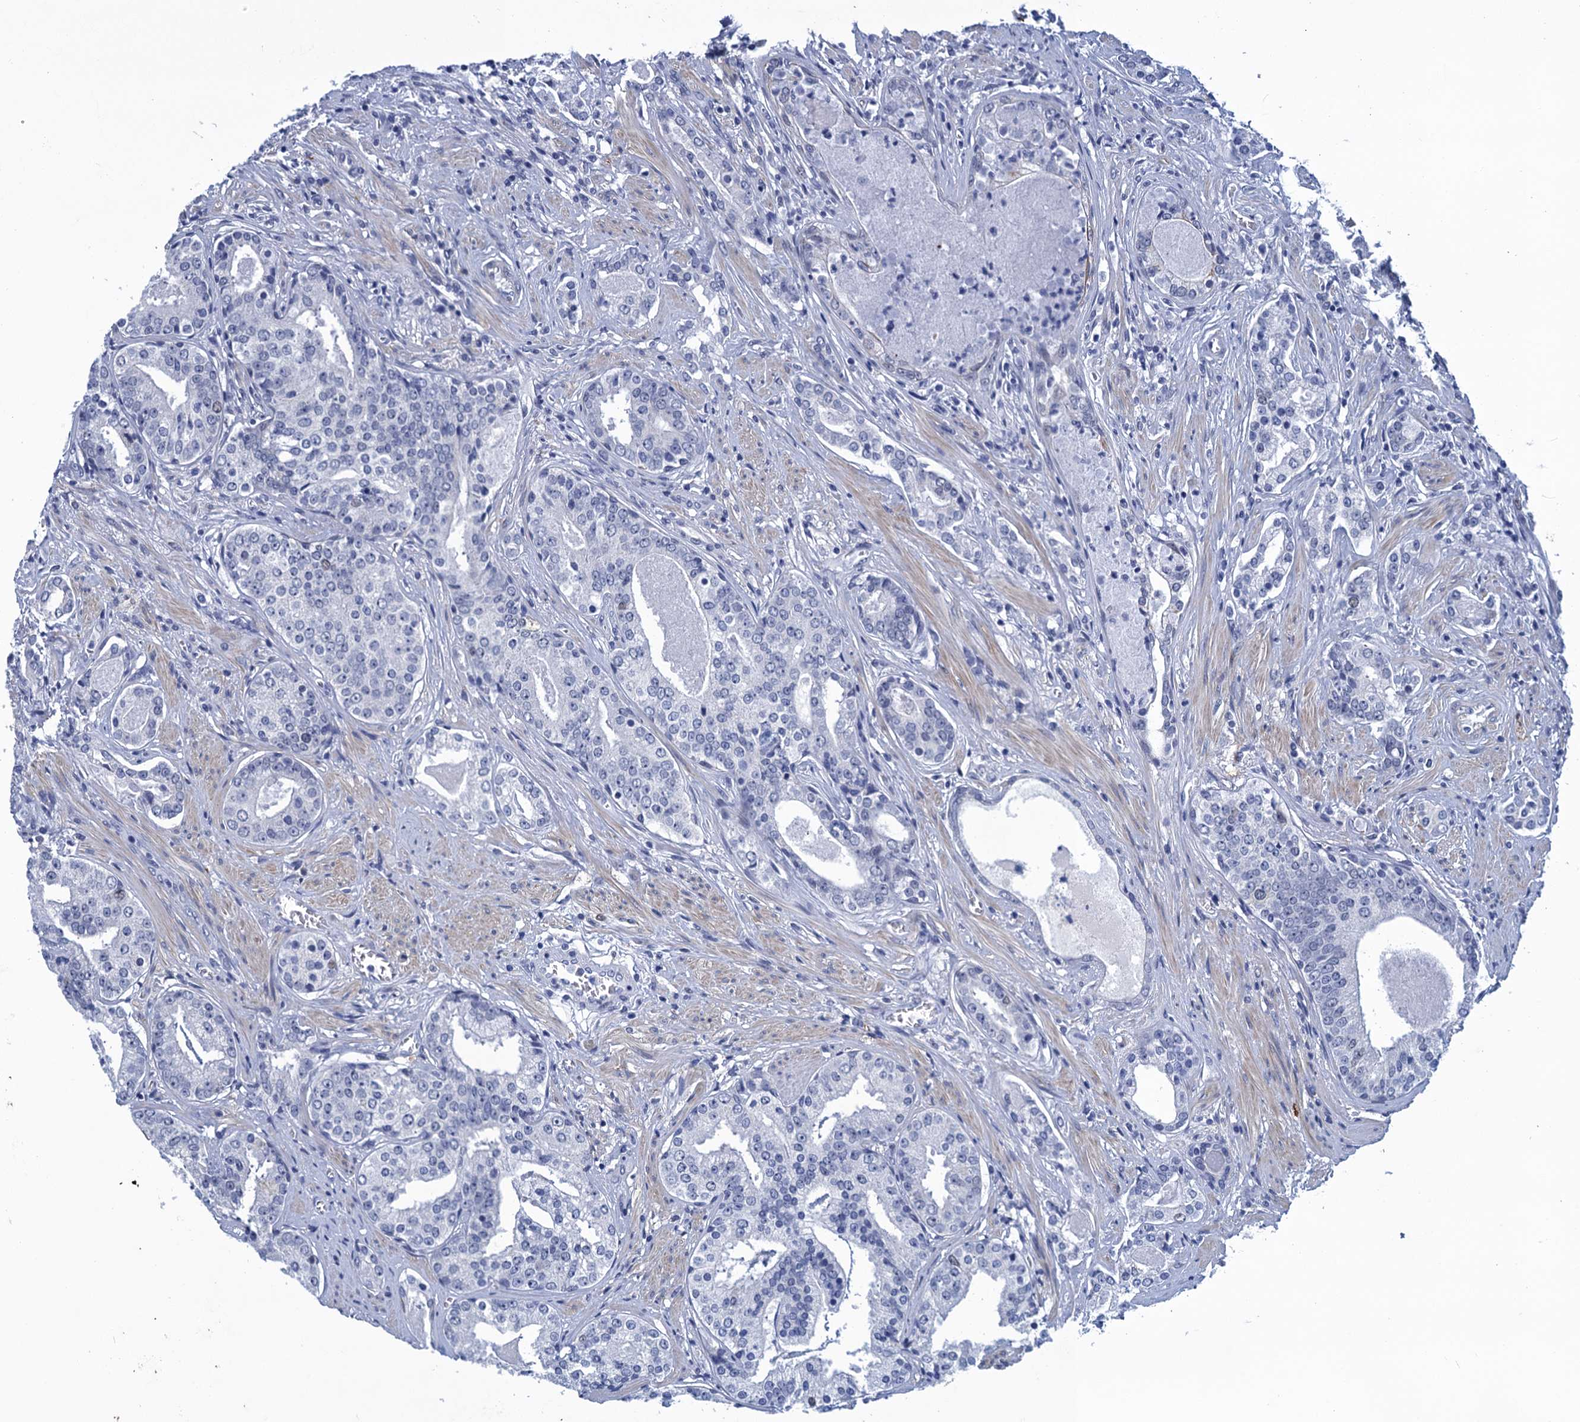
{"staining": {"intensity": "negative", "quantity": "none", "location": "none"}, "tissue": "prostate cancer", "cell_type": "Tumor cells", "image_type": "cancer", "snomed": [{"axis": "morphology", "description": "Adenocarcinoma, High grade"}, {"axis": "topography", "description": "Prostate"}], "caption": "Immunohistochemical staining of human prostate high-grade adenocarcinoma displays no significant staining in tumor cells.", "gene": "GINS3", "patient": {"sex": "male", "age": 58}}